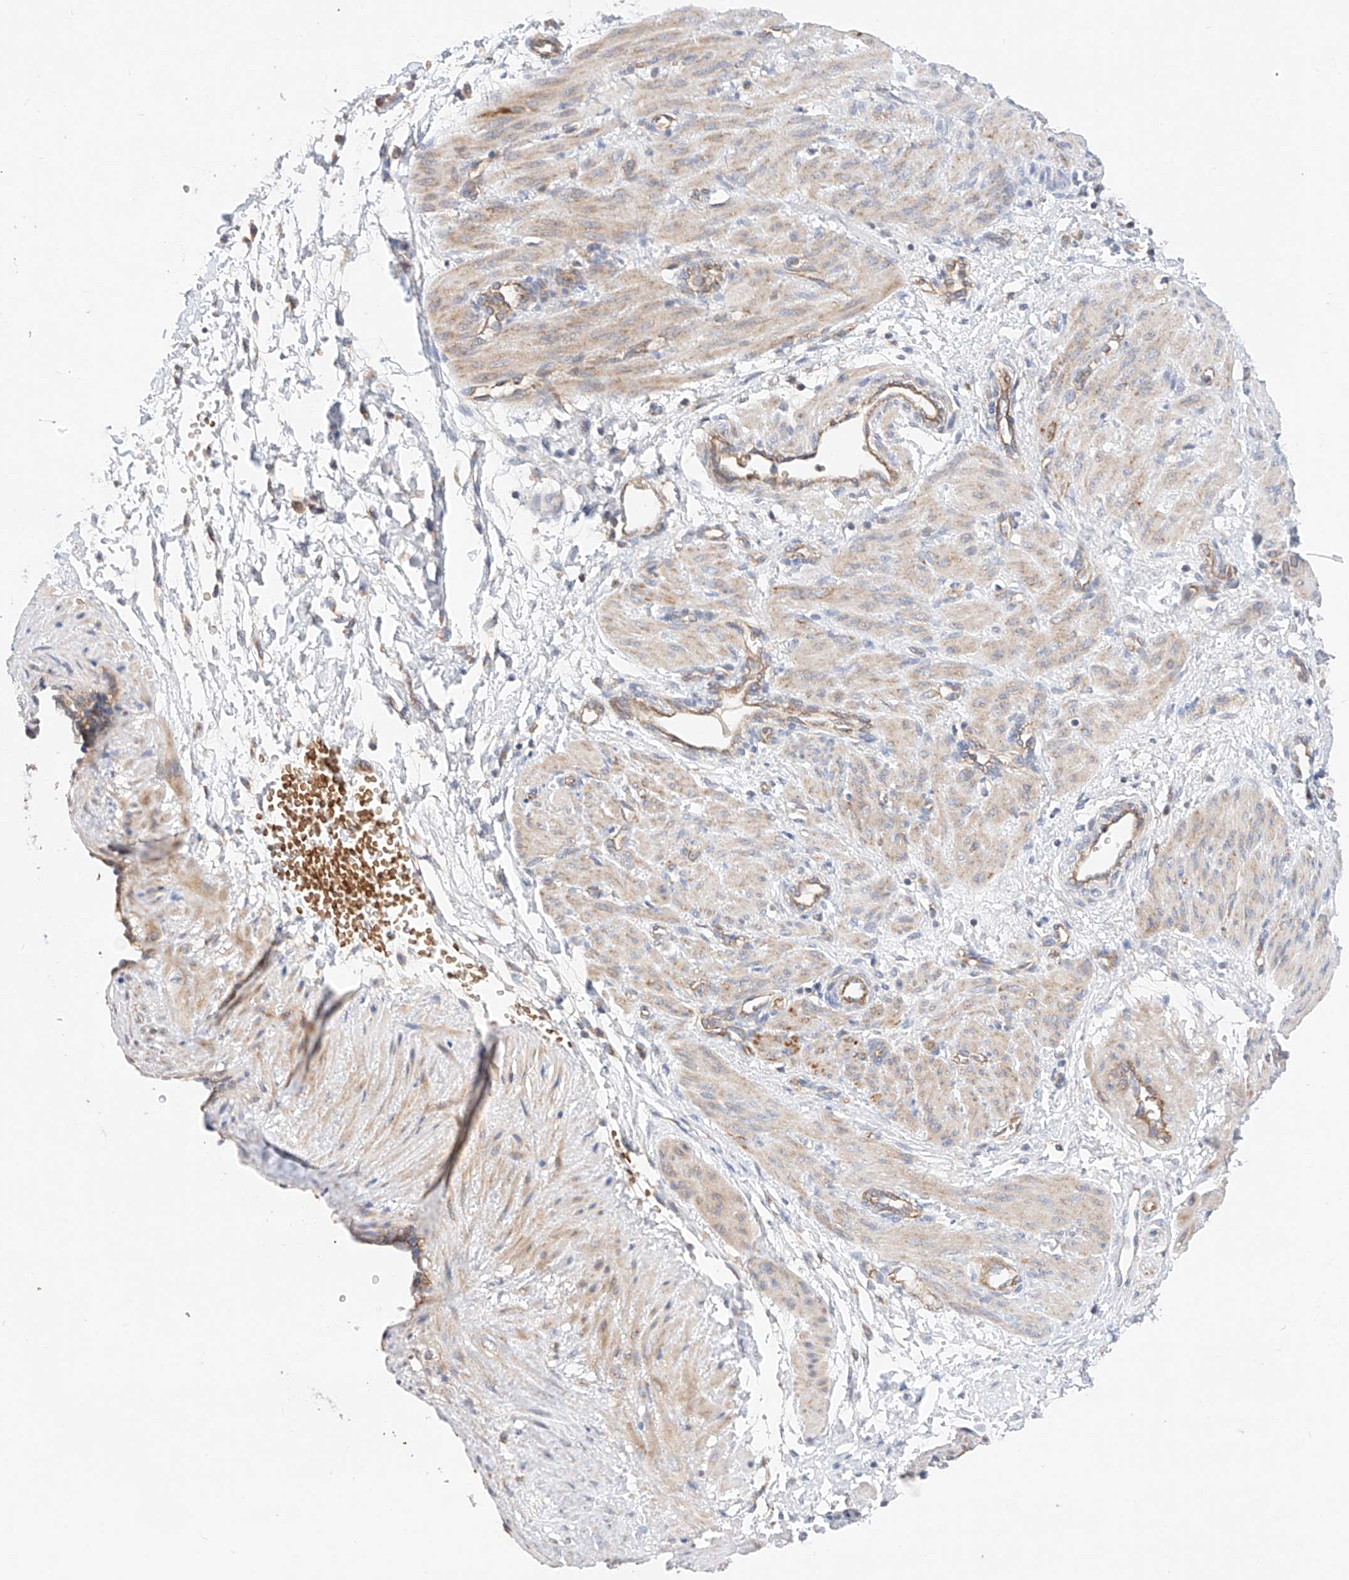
{"staining": {"intensity": "weak", "quantity": "<25%", "location": "cytoplasmic/membranous"}, "tissue": "smooth muscle", "cell_type": "Smooth muscle cells", "image_type": "normal", "snomed": [{"axis": "morphology", "description": "Normal tissue, NOS"}, {"axis": "topography", "description": "Endometrium"}], "caption": "IHC image of normal smooth muscle stained for a protein (brown), which reveals no positivity in smooth muscle cells.", "gene": "NR1D1", "patient": {"sex": "female", "age": 33}}